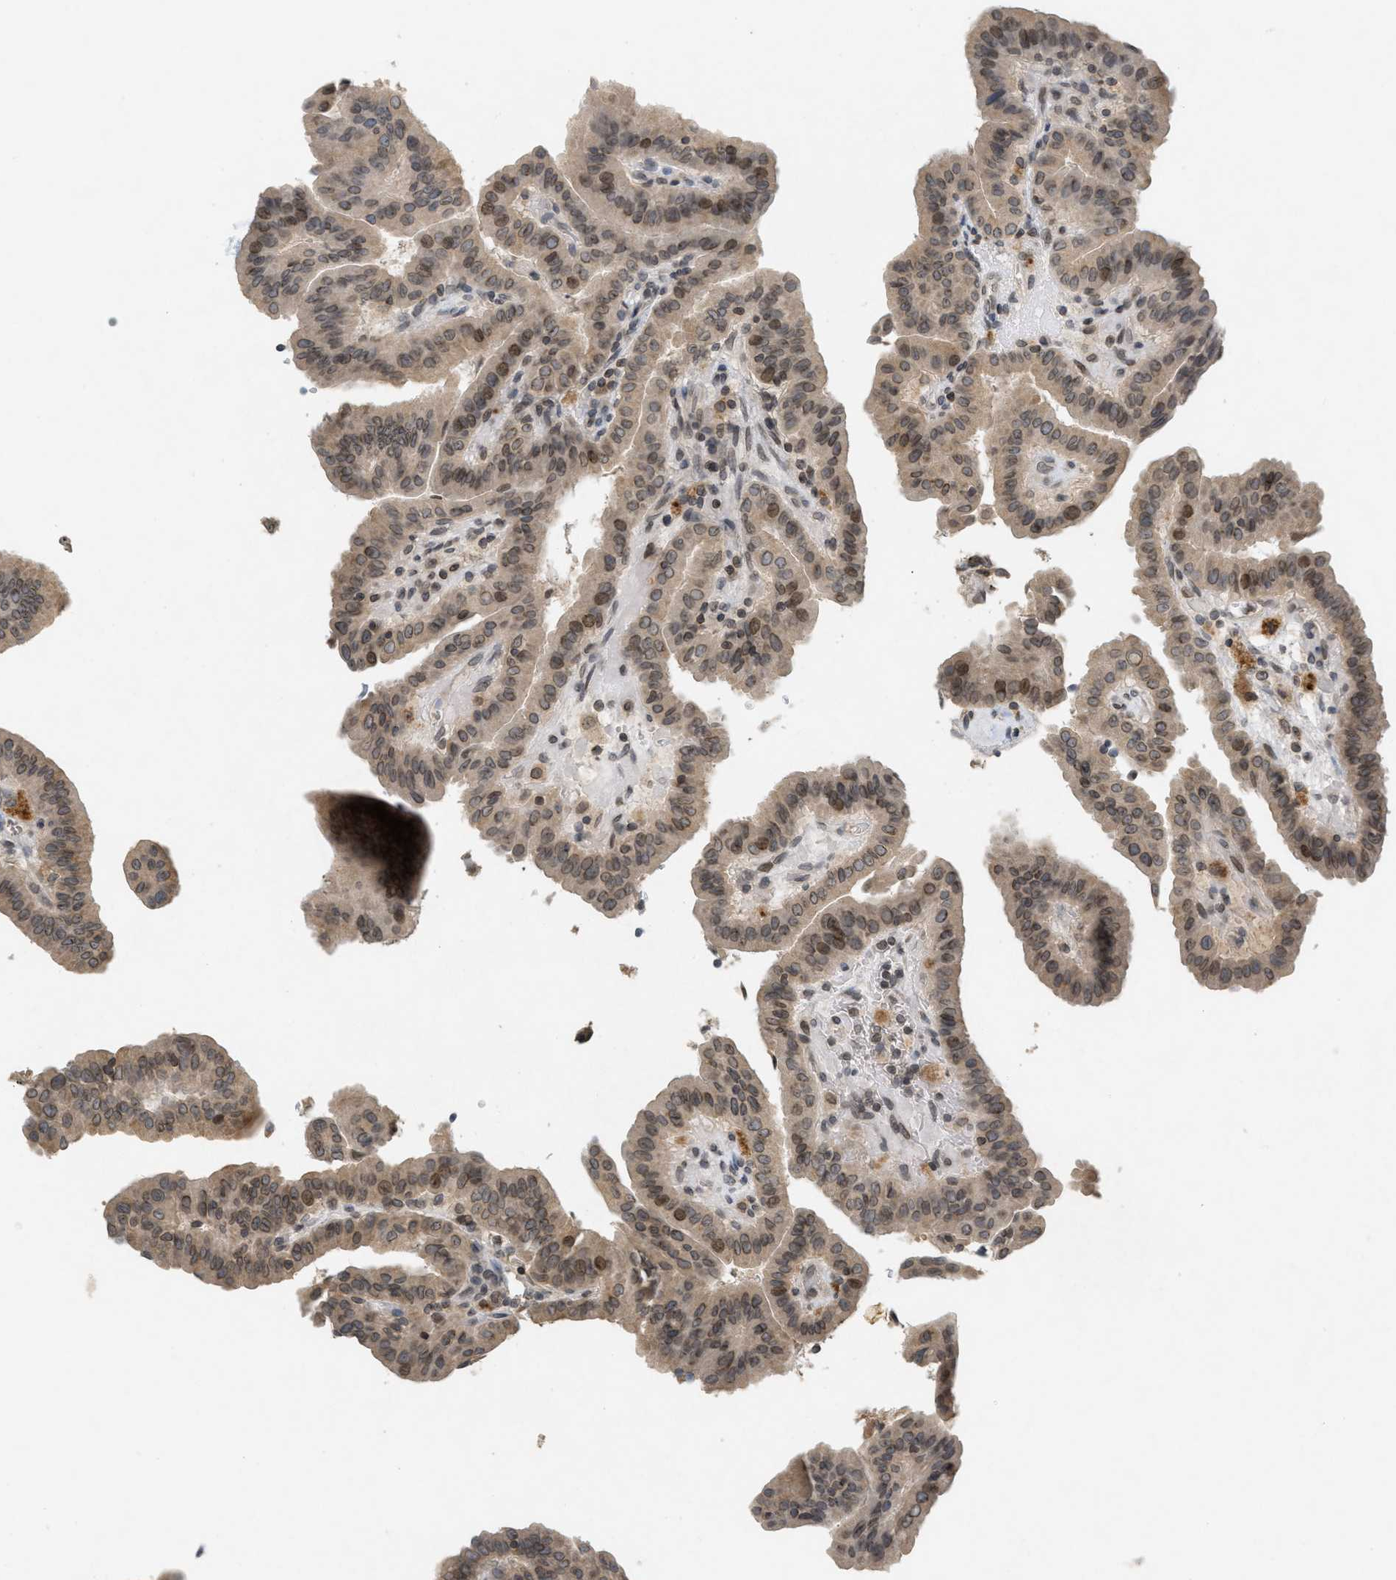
{"staining": {"intensity": "moderate", "quantity": ">75%", "location": "cytoplasmic/membranous,nuclear"}, "tissue": "thyroid cancer", "cell_type": "Tumor cells", "image_type": "cancer", "snomed": [{"axis": "morphology", "description": "Papillary adenocarcinoma, NOS"}, {"axis": "topography", "description": "Thyroid gland"}], "caption": "The photomicrograph shows immunohistochemical staining of papillary adenocarcinoma (thyroid). There is moderate cytoplasmic/membranous and nuclear positivity is seen in approximately >75% of tumor cells.", "gene": "ABHD6", "patient": {"sex": "male", "age": 33}}